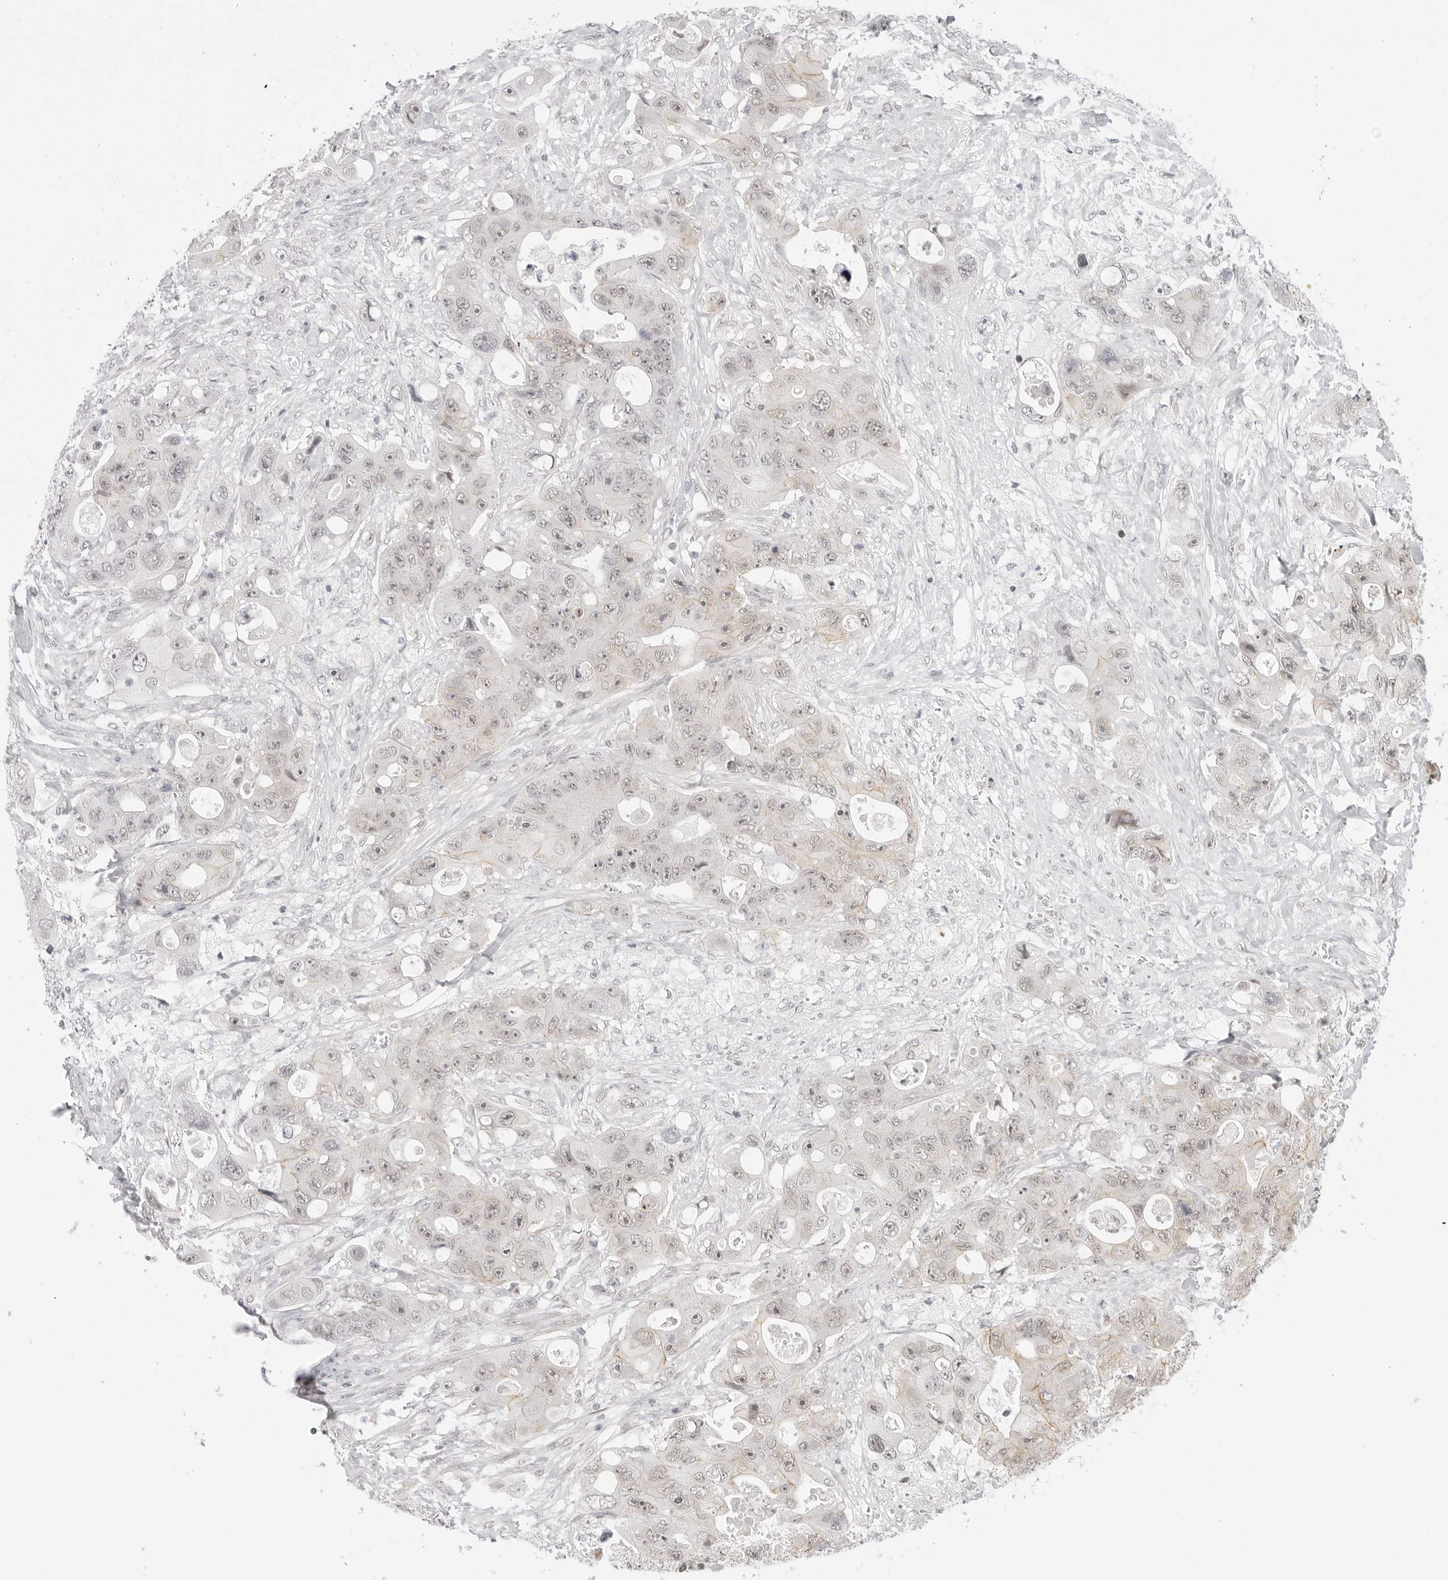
{"staining": {"intensity": "weak", "quantity": "25%-75%", "location": "cytoplasmic/membranous,nuclear"}, "tissue": "colorectal cancer", "cell_type": "Tumor cells", "image_type": "cancer", "snomed": [{"axis": "morphology", "description": "Adenocarcinoma, NOS"}, {"axis": "topography", "description": "Colon"}], "caption": "The micrograph displays a brown stain indicating the presence of a protein in the cytoplasmic/membranous and nuclear of tumor cells in colorectal cancer (adenocarcinoma).", "gene": "TCIM", "patient": {"sex": "female", "age": 46}}